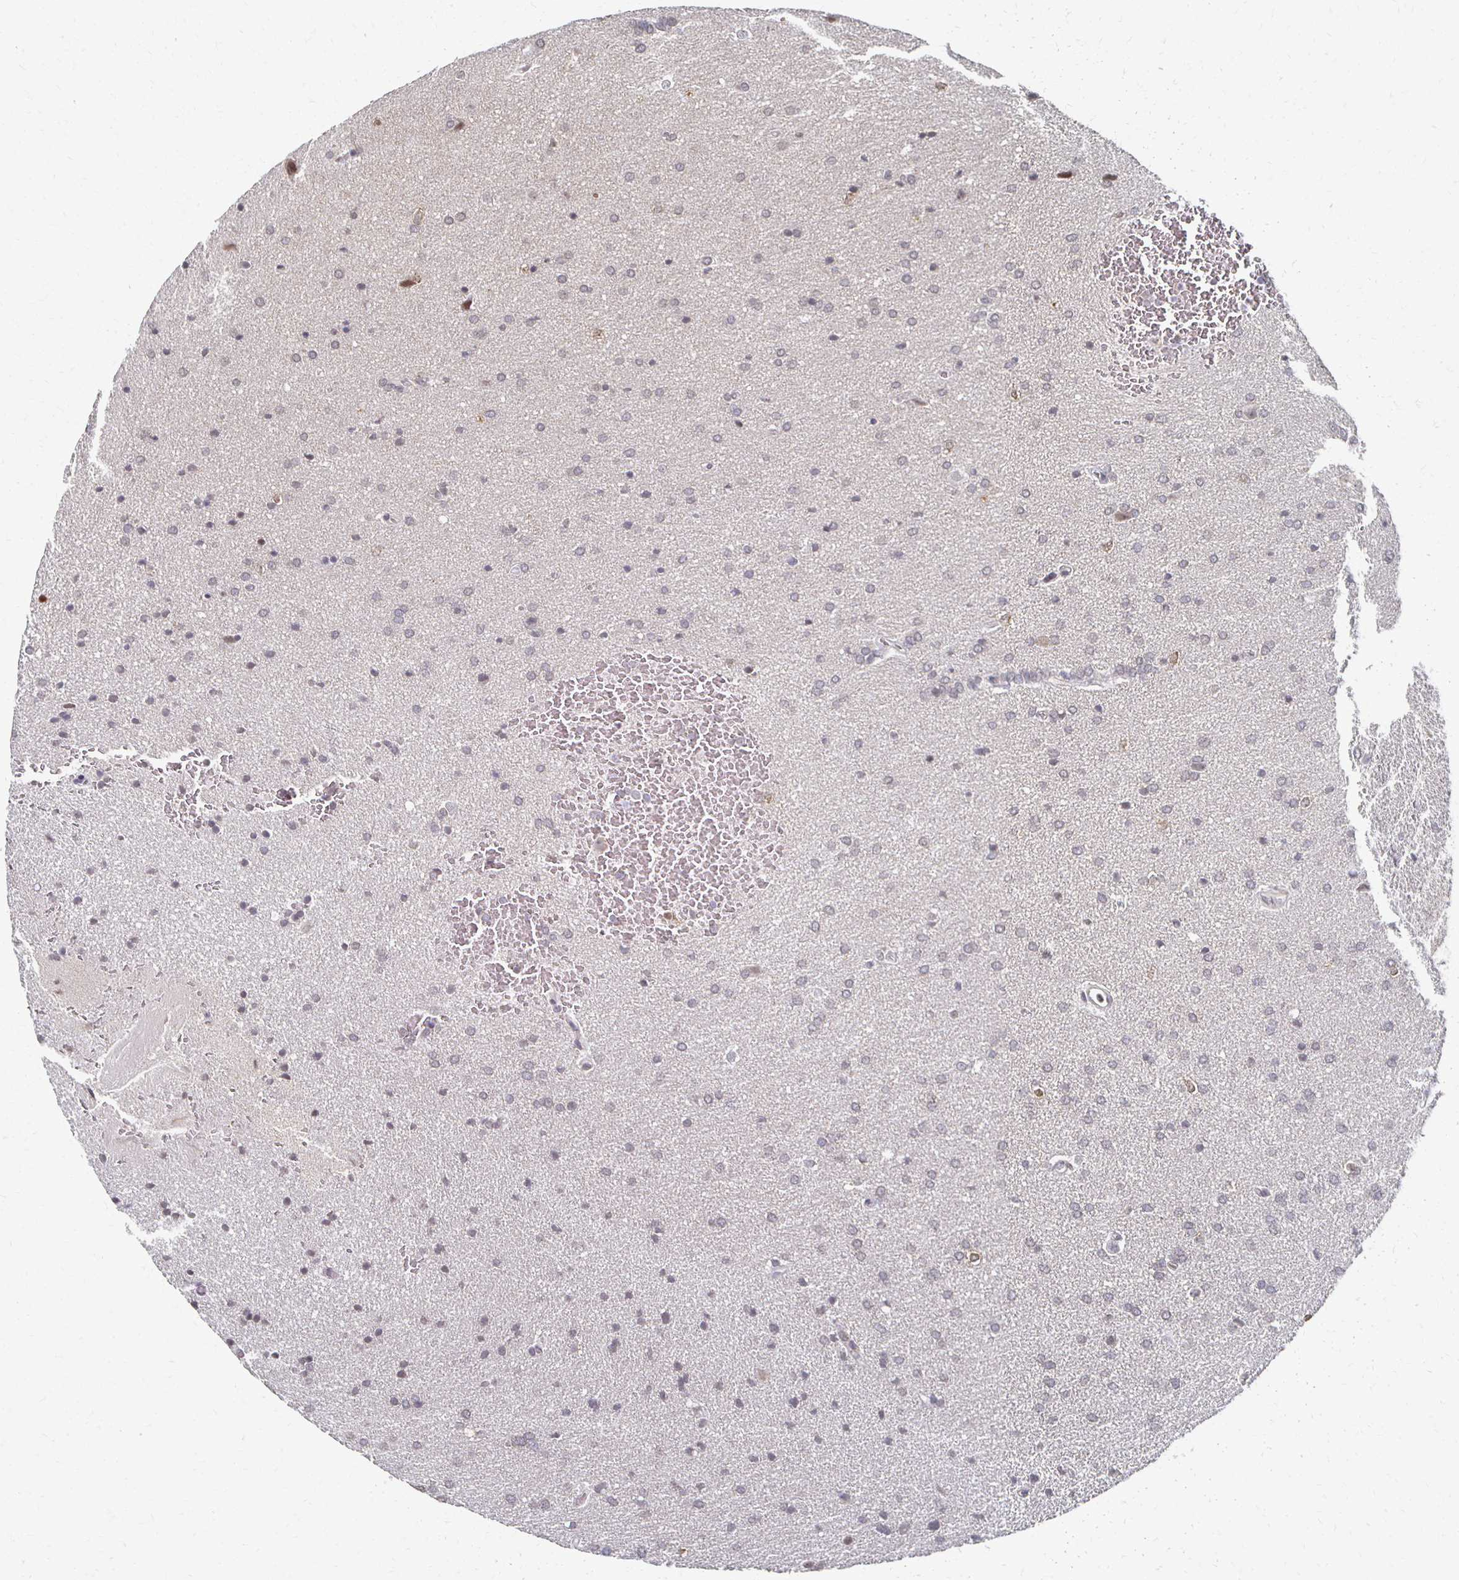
{"staining": {"intensity": "negative", "quantity": "none", "location": "none"}, "tissue": "glioma", "cell_type": "Tumor cells", "image_type": "cancer", "snomed": [{"axis": "morphology", "description": "Glioma, malignant, Low grade"}, {"axis": "topography", "description": "Brain"}], "caption": "A photomicrograph of human malignant low-grade glioma is negative for staining in tumor cells.", "gene": "DAB1", "patient": {"sex": "female", "age": 34}}